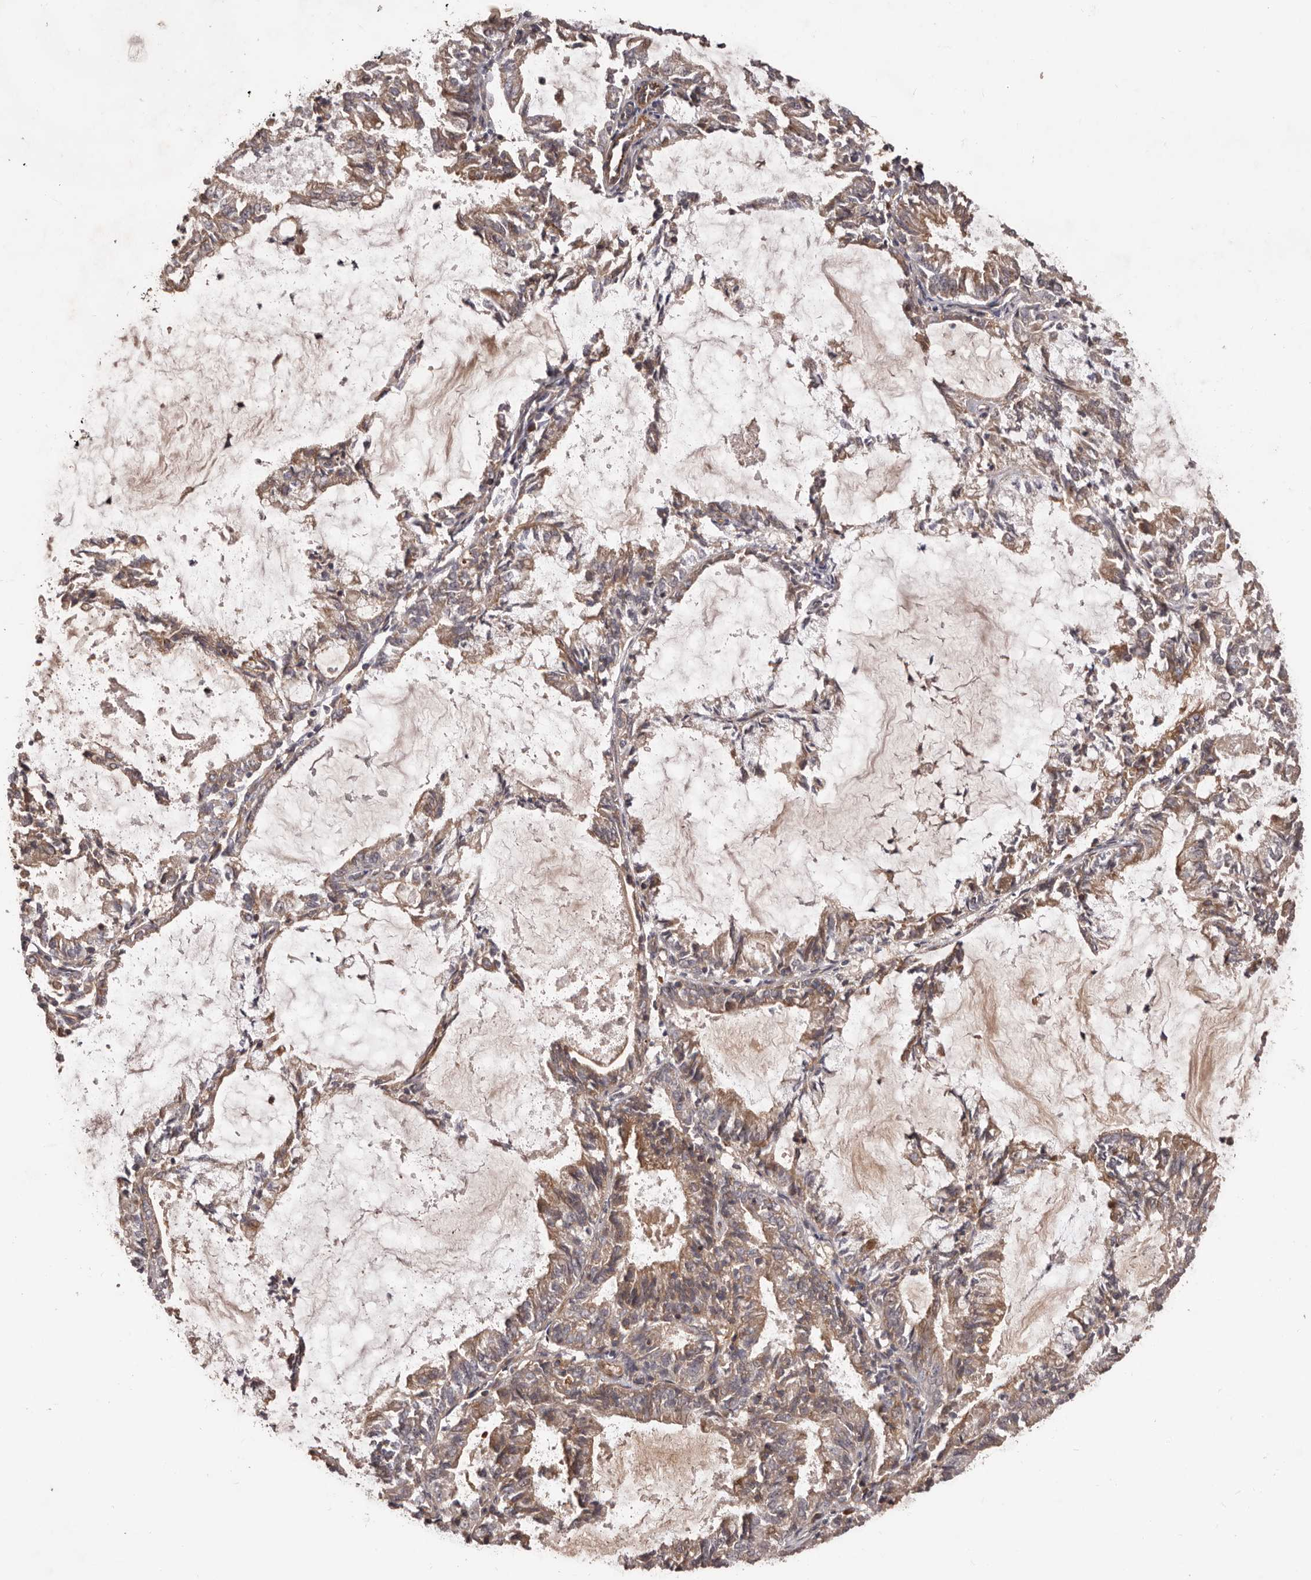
{"staining": {"intensity": "moderate", "quantity": ">75%", "location": "cytoplasmic/membranous"}, "tissue": "endometrial cancer", "cell_type": "Tumor cells", "image_type": "cancer", "snomed": [{"axis": "morphology", "description": "Adenocarcinoma, NOS"}, {"axis": "topography", "description": "Endometrium"}], "caption": "Approximately >75% of tumor cells in endometrial adenocarcinoma demonstrate moderate cytoplasmic/membranous protein staining as visualized by brown immunohistochemical staining.", "gene": "GTPBP1", "patient": {"sex": "female", "age": 57}}